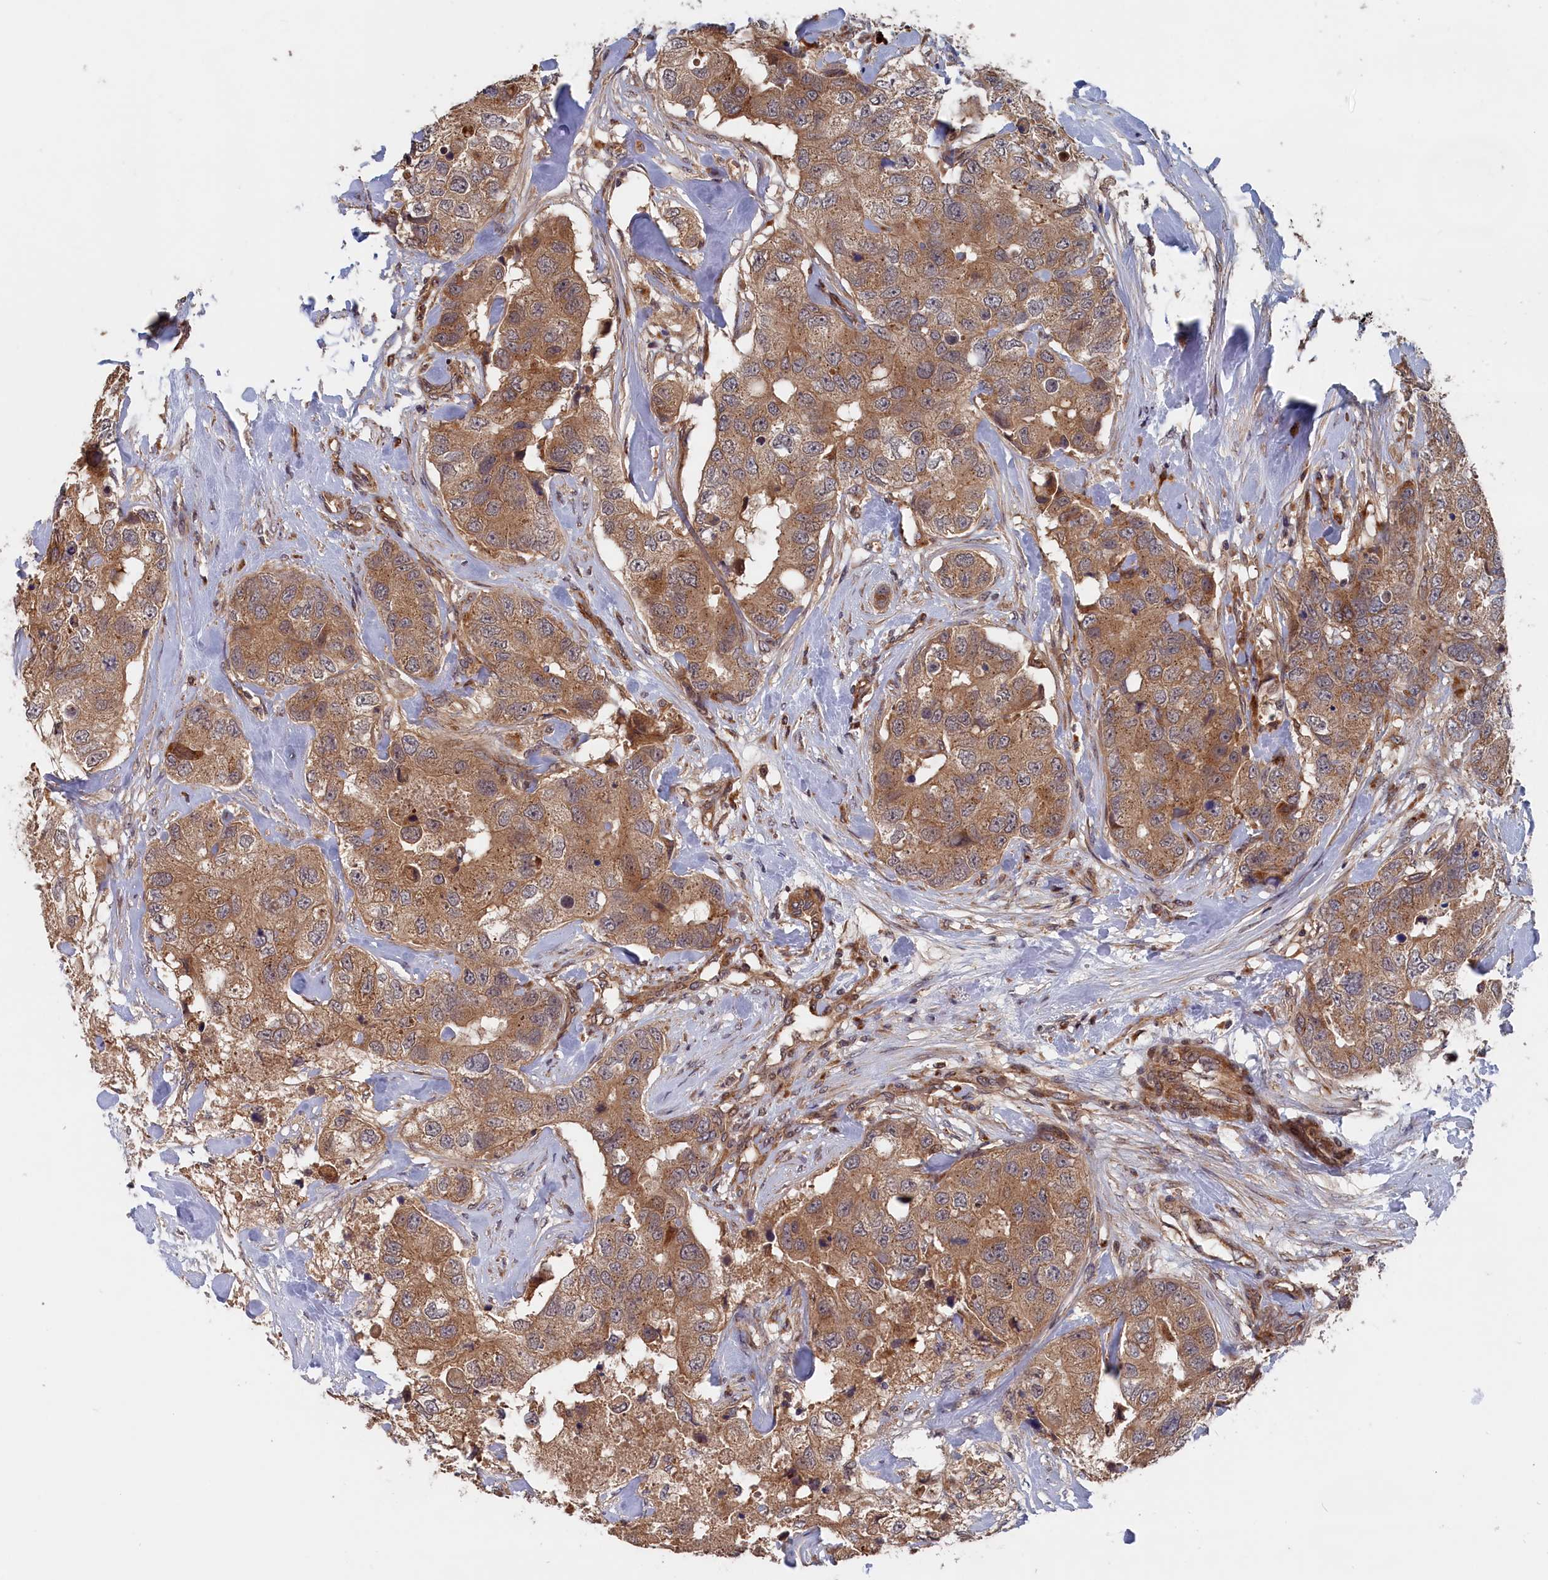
{"staining": {"intensity": "moderate", "quantity": ">75%", "location": "cytoplasmic/membranous"}, "tissue": "breast cancer", "cell_type": "Tumor cells", "image_type": "cancer", "snomed": [{"axis": "morphology", "description": "Duct carcinoma"}, {"axis": "topography", "description": "Breast"}], "caption": "Moderate cytoplasmic/membranous protein positivity is seen in about >75% of tumor cells in breast infiltrating ductal carcinoma.", "gene": "TRAPPC2L", "patient": {"sex": "female", "age": 62}}